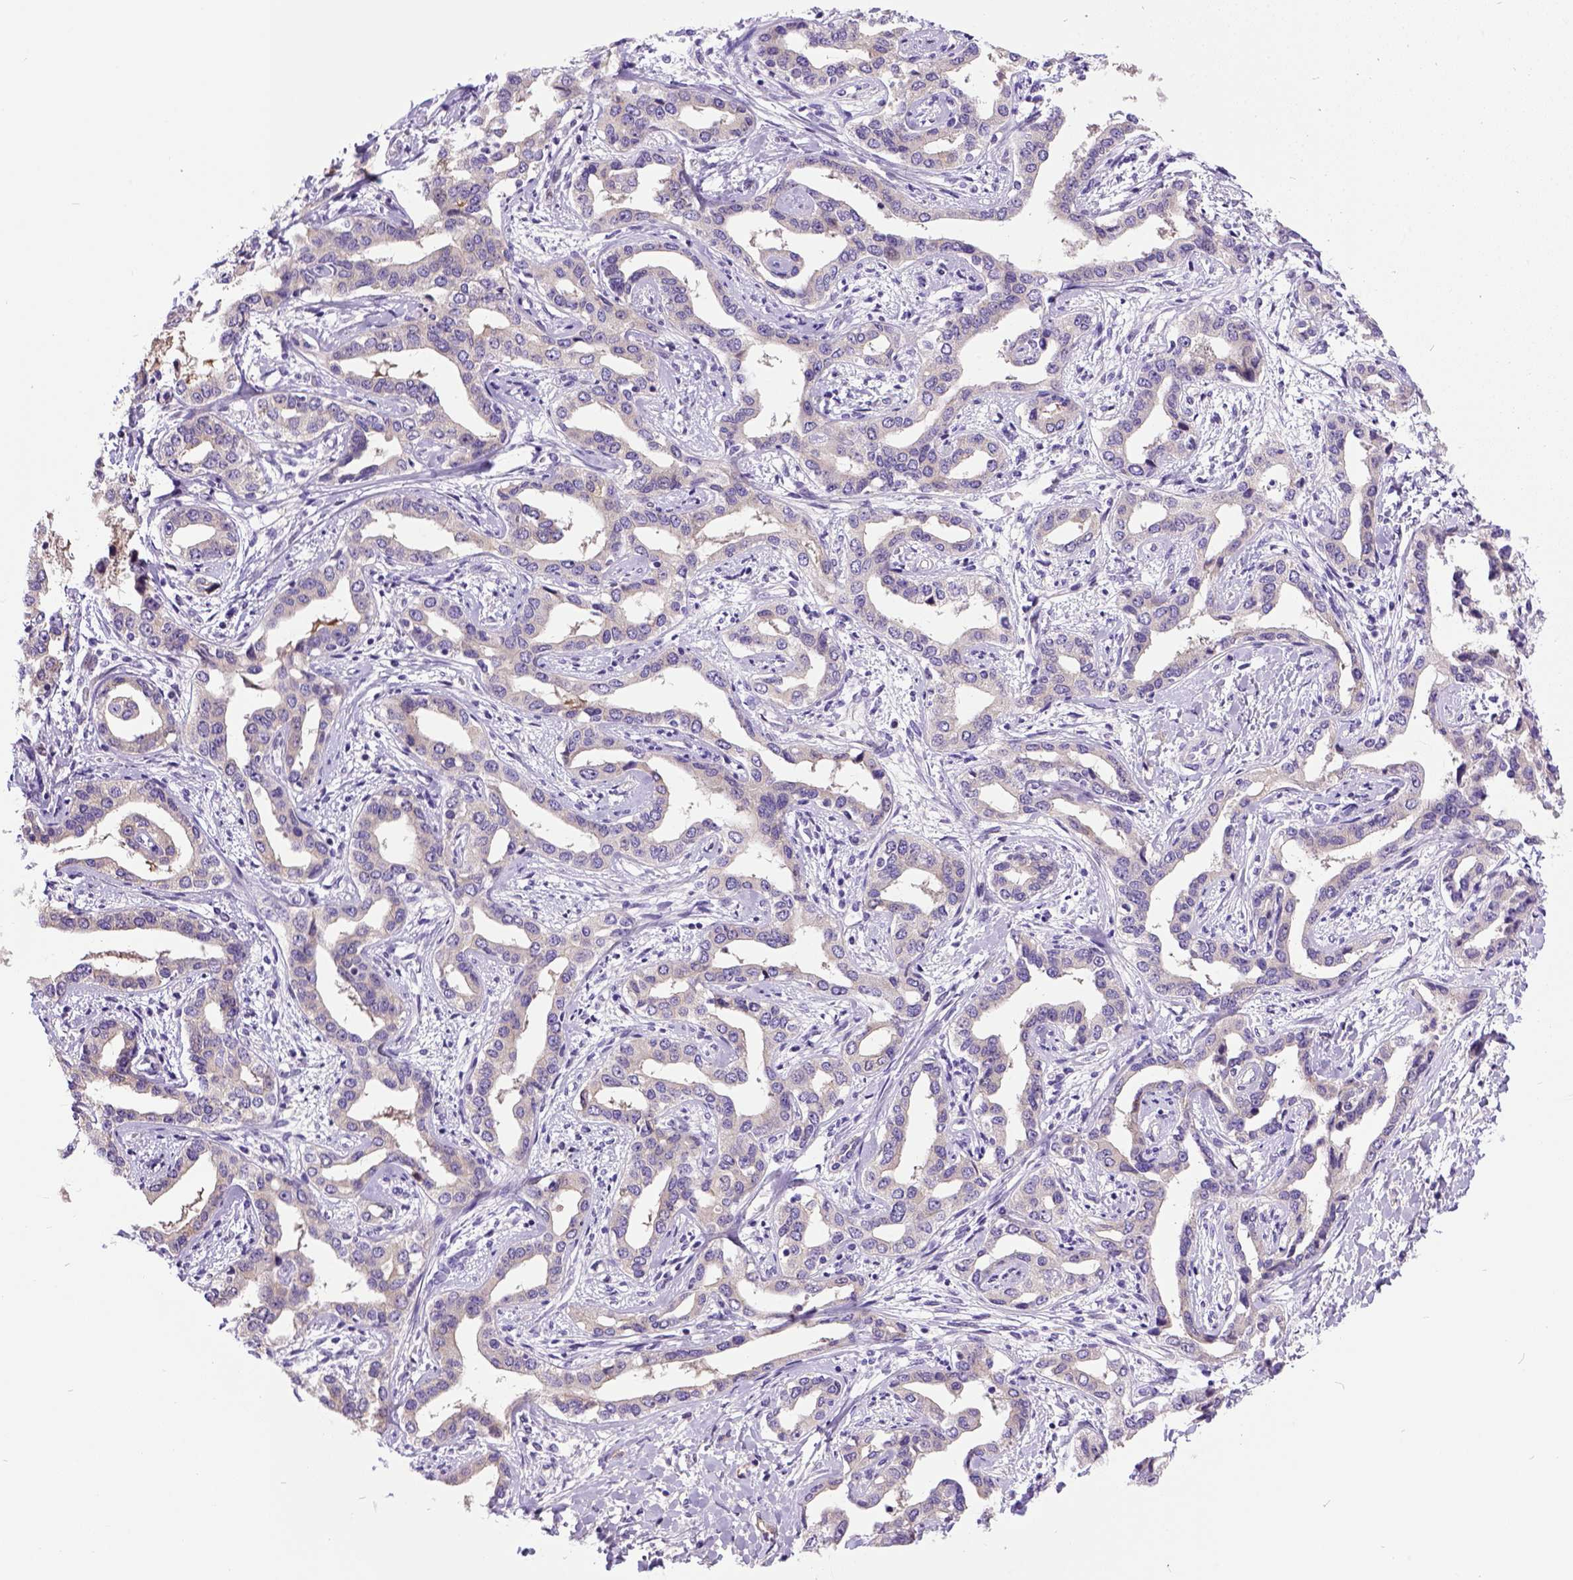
{"staining": {"intensity": "weak", "quantity": ">75%", "location": "cytoplasmic/membranous"}, "tissue": "liver cancer", "cell_type": "Tumor cells", "image_type": "cancer", "snomed": [{"axis": "morphology", "description": "Cholangiocarcinoma"}, {"axis": "topography", "description": "Liver"}], "caption": "Liver cancer tissue displays weak cytoplasmic/membranous expression in about >75% of tumor cells", "gene": "NEK5", "patient": {"sex": "male", "age": 59}}